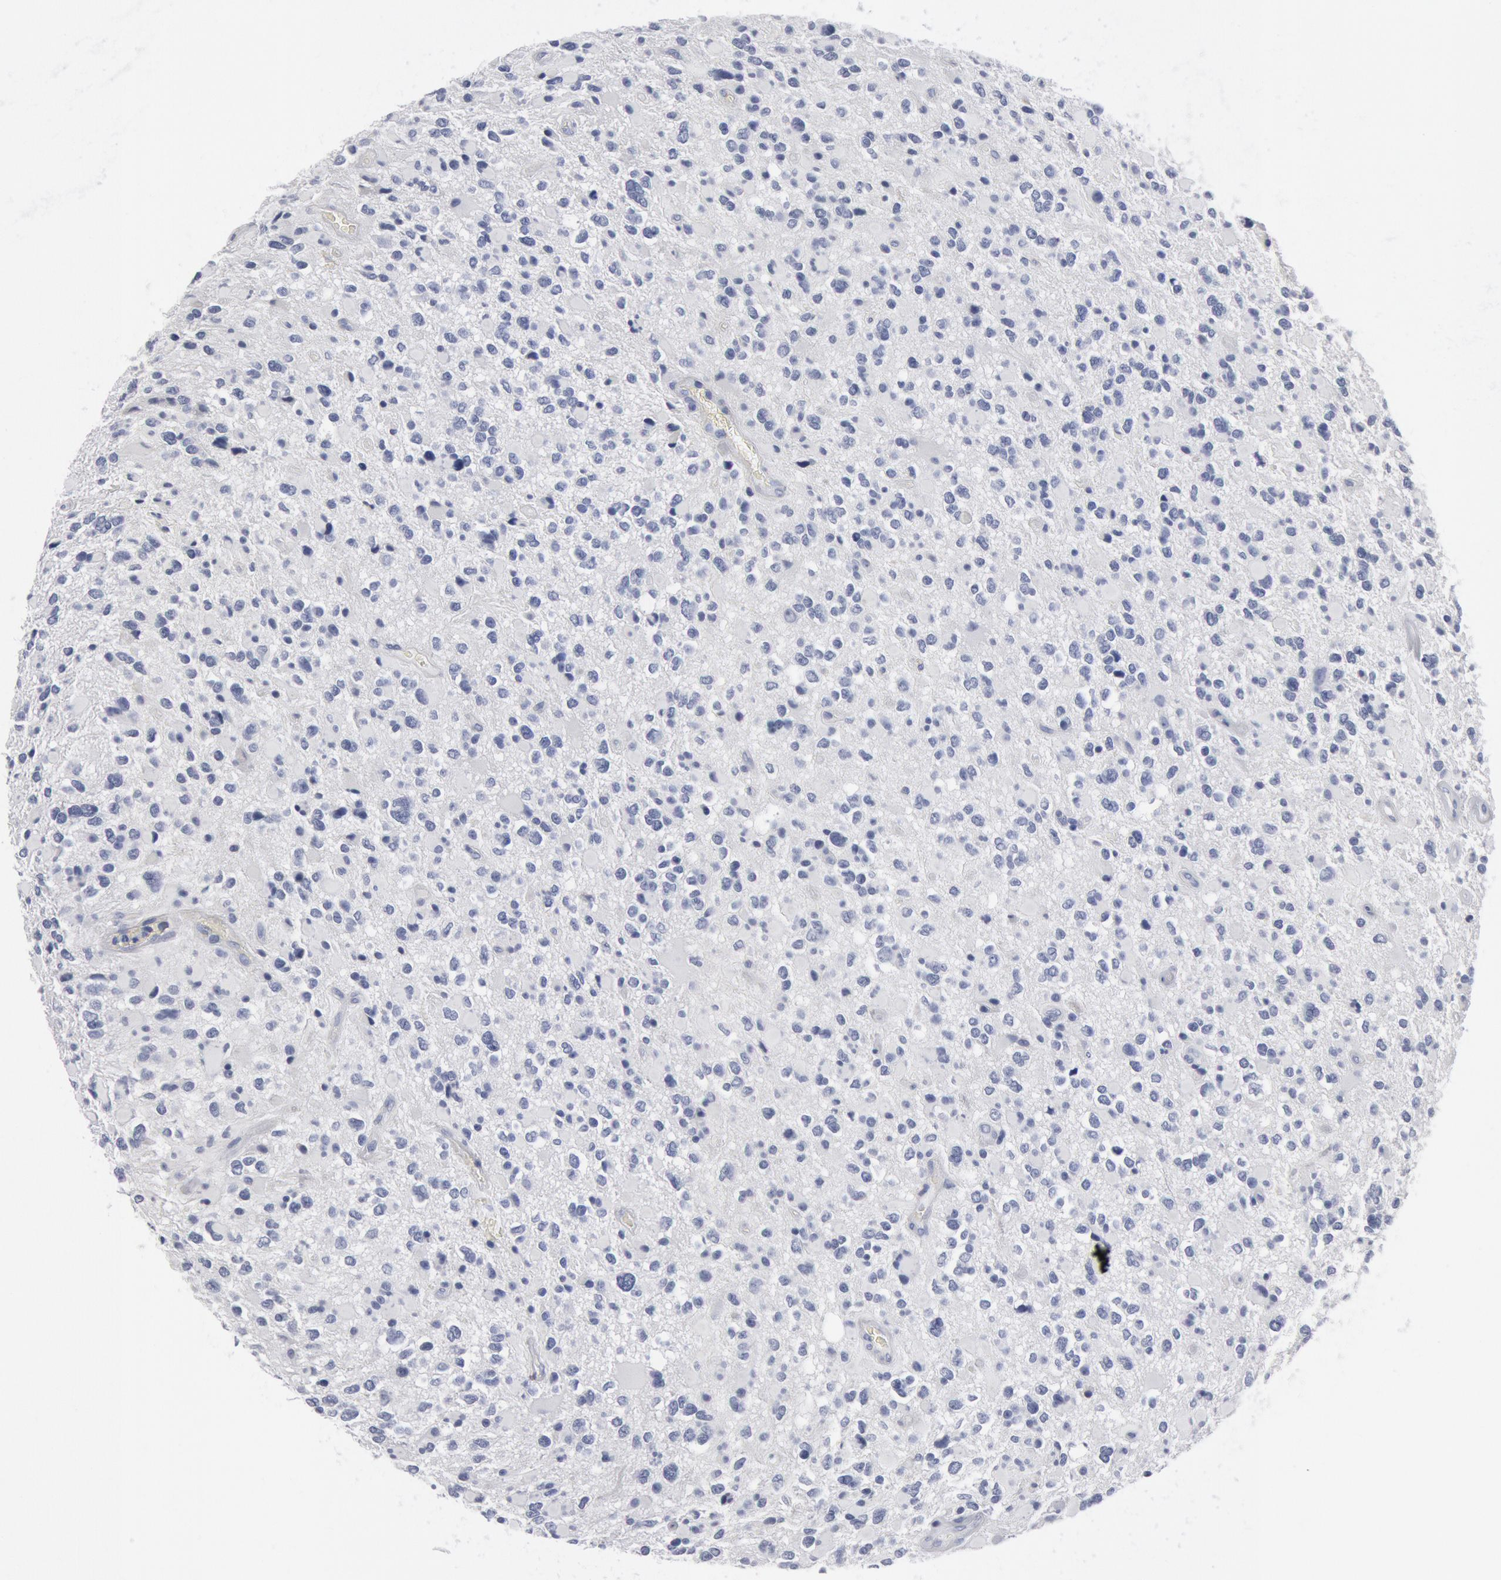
{"staining": {"intensity": "negative", "quantity": "none", "location": "none"}, "tissue": "glioma", "cell_type": "Tumor cells", "image_type": "cancer", "snomed": [{"axis": "morphology", "description": "Glioma, malignant, High grade"}, {"axis": "topography", "description": "Brain"}], "caption": "High power microscopy photomicrograph of an immunohistochemistry photomicrograph of malignant high-grade glioma, revealing no significant staining in tumor cells.", "gene": "FOXA2", "patient": {"sex": "female", "age": 37}}